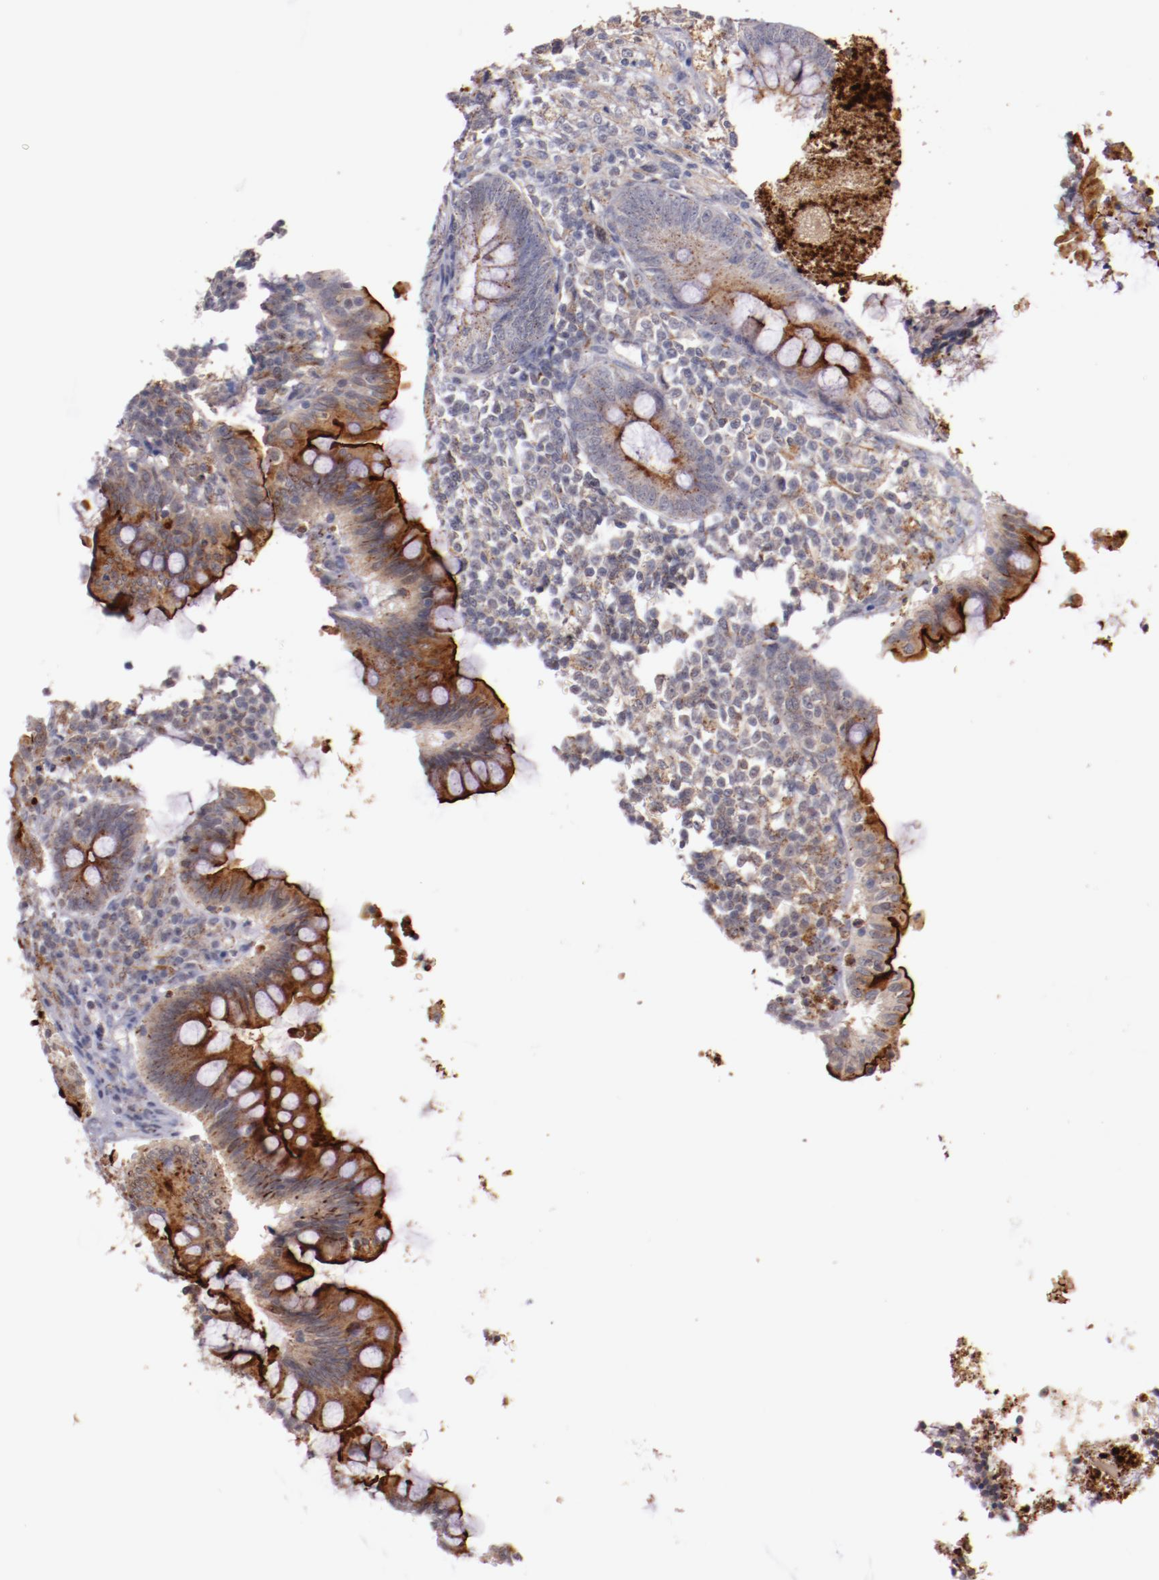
{"staining": {"intensity": "moderate", "quantity": "25%-75%", "location": "cytoplasmic/membranous"}, "tissue": "appendix", "cell_type": "Glandular cells", "image_type": "normal", "snomed": [{"axis": "morphology", "description": "Normal tissue, NOS"}, {"axis": "topography", "description": "Appendix"}], "caption": "High-magnification brightfield microscopy of normal appendix stained with DAB (3,3'-diaminobenzidine) (brown) and counterstained with hematoxylin (blue). glandular cells exhibit moderate cytoplasmic/membranous staining is identified in about25%-75% of cells.", "gene": "SYP", "patient": {"sex": "female", "age": 66}}